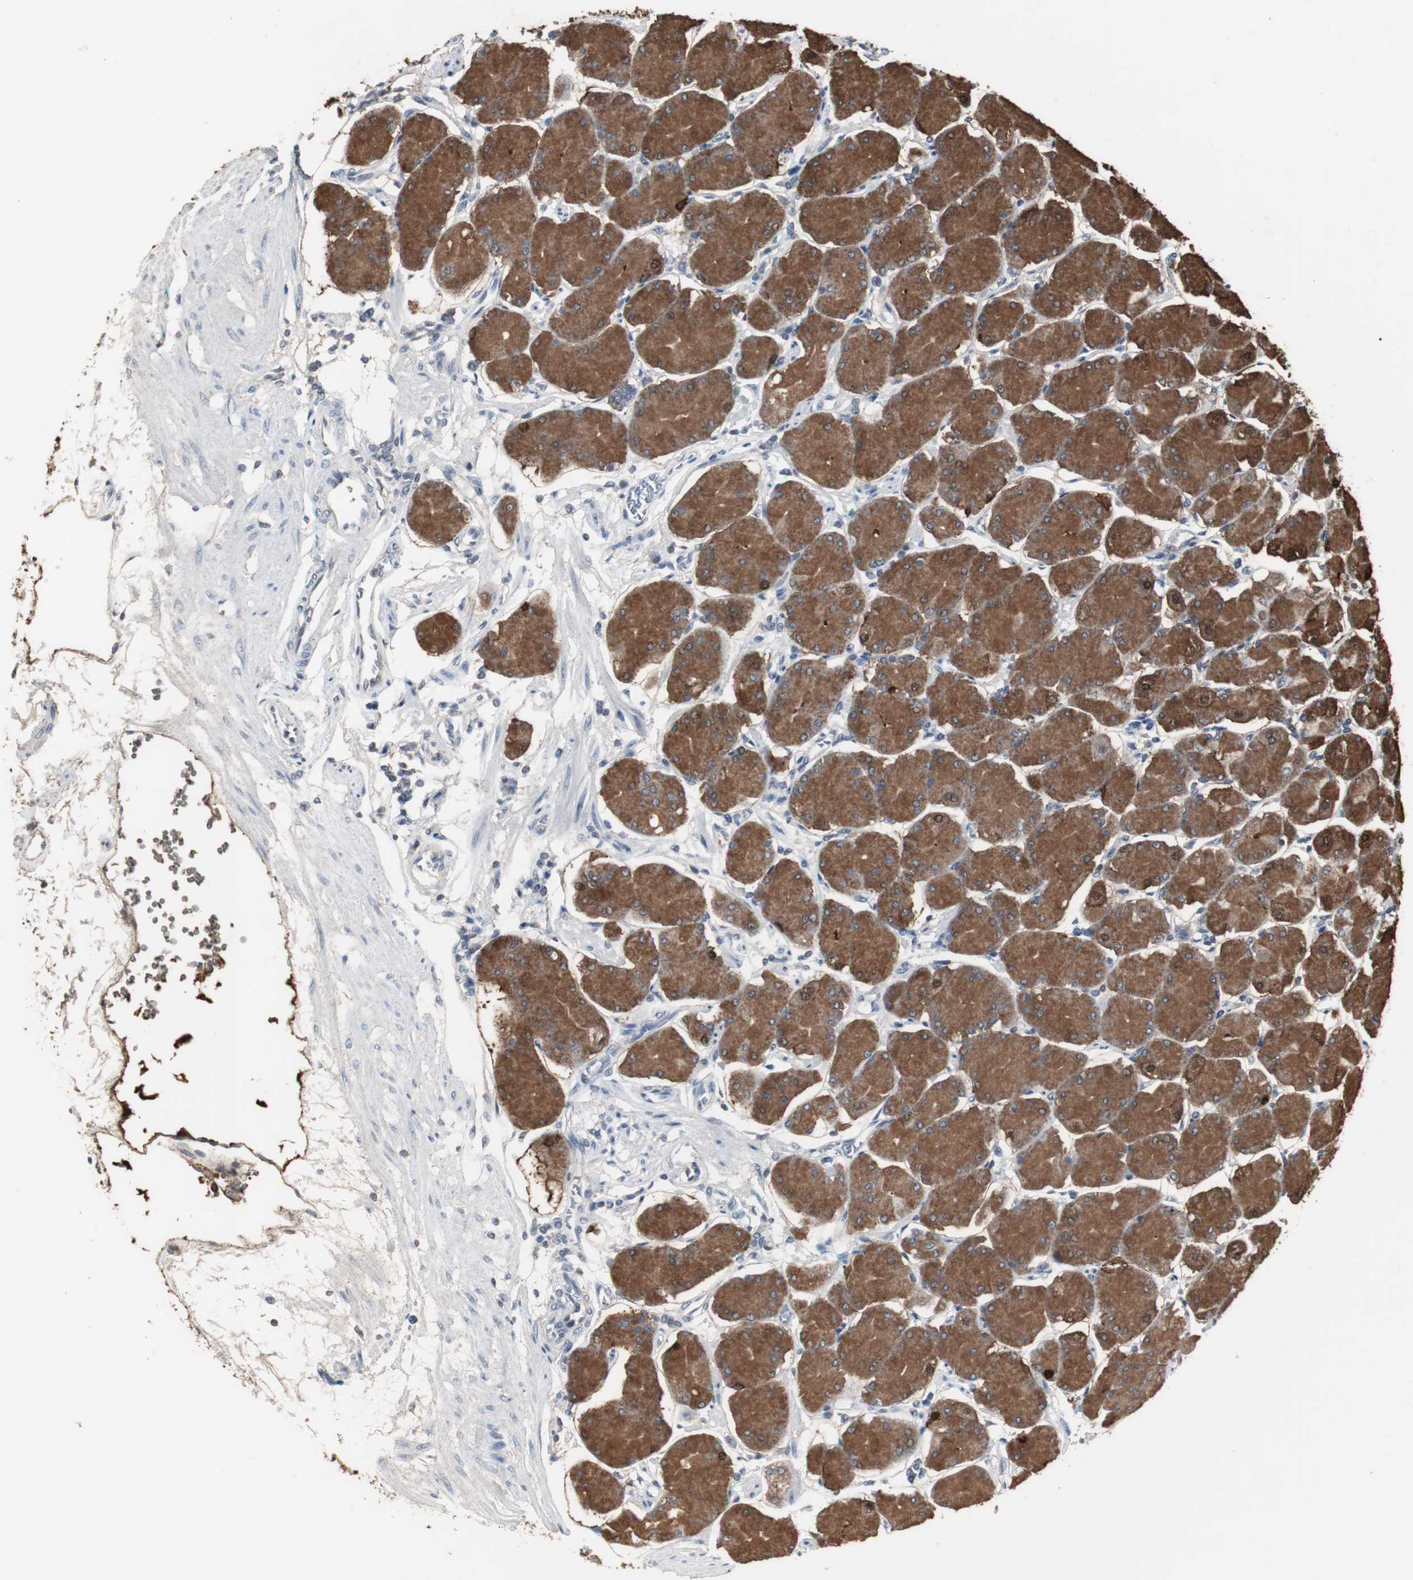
{"staining": {"intensity": "strong", "quantity": ">75%", "location": "cytoplasmic/membranous"}, "tissue": "stomach", "cell_type": "Glandular cells", "image_type": "normal", "snomed": [{"axis": "morphology", "description": "Normal tissue, NOS"}, {"axis": "topography", "description": "Stomach, upper"}, {"axis": "topography", "description": "Stomach"}], "caption": "Protein staining of benign stomach displays strong cytoplasmic/membranous positivity in about >75% of glandular cells. (DAB (3,3'-diaminobenzidine) IHC with brightfield microscopy, high magnification).", "gene": "HPRT1", "patient": {"sex": "male", "age": 76}}